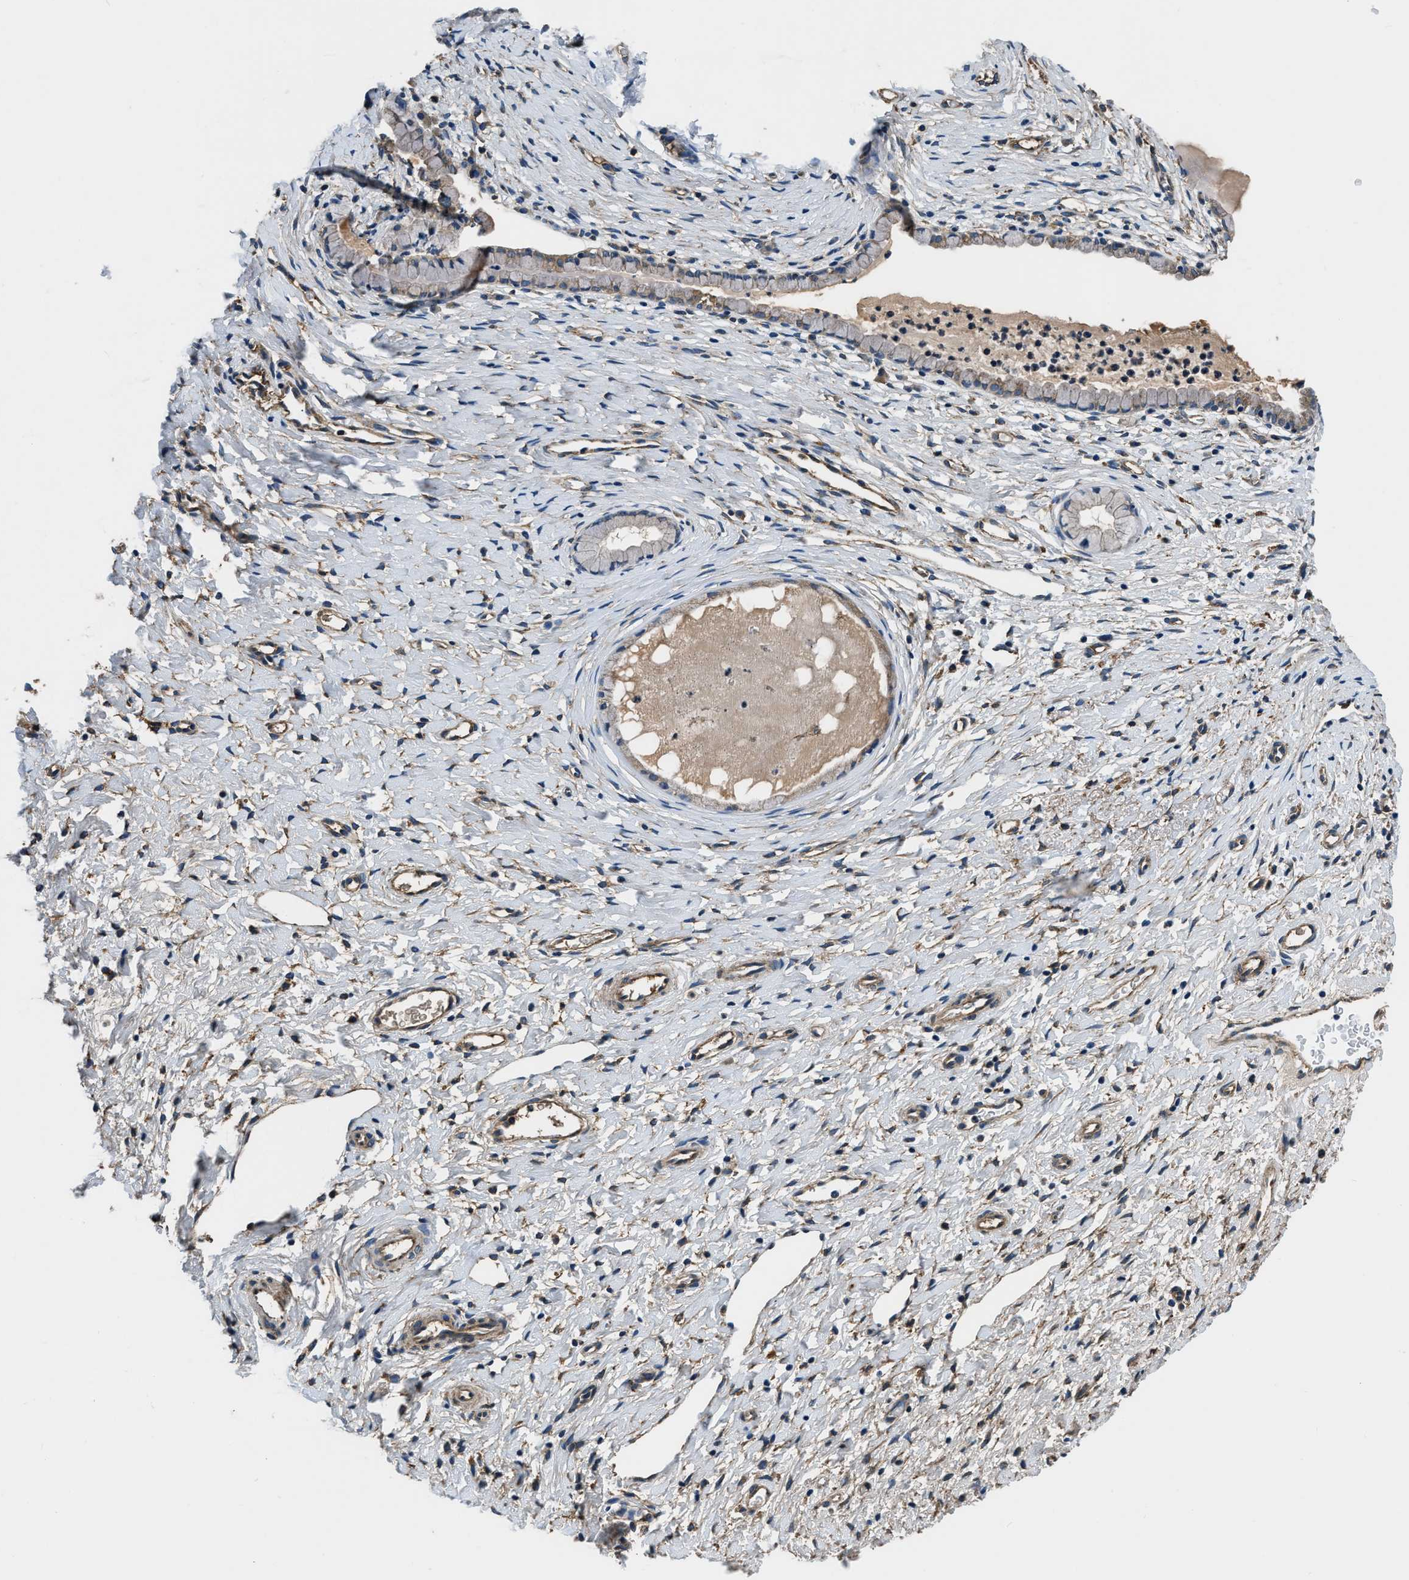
{"staining": {"intensity": "weak", "quantity": "<25%", "location": "cytoplasmic/membranous"}, "tissue": "cervix", "cell_type": "Glandular cells", "image_type": "normal", "snomed": [{"axis": "morphology", "description": "Normal tissue, NOS"}, {"axis": "topography", "description": "Cervix"}], "caption": "Immunohistochemistry (IHC) photomicrograph of benign cervix: human cervix stained with DAB (3,3'-diaminobenzidine) demonstrates no significant protein positivity in glandular cells.", "gene": "EEA1", "patient": {"sex": "female", "age": 72}}